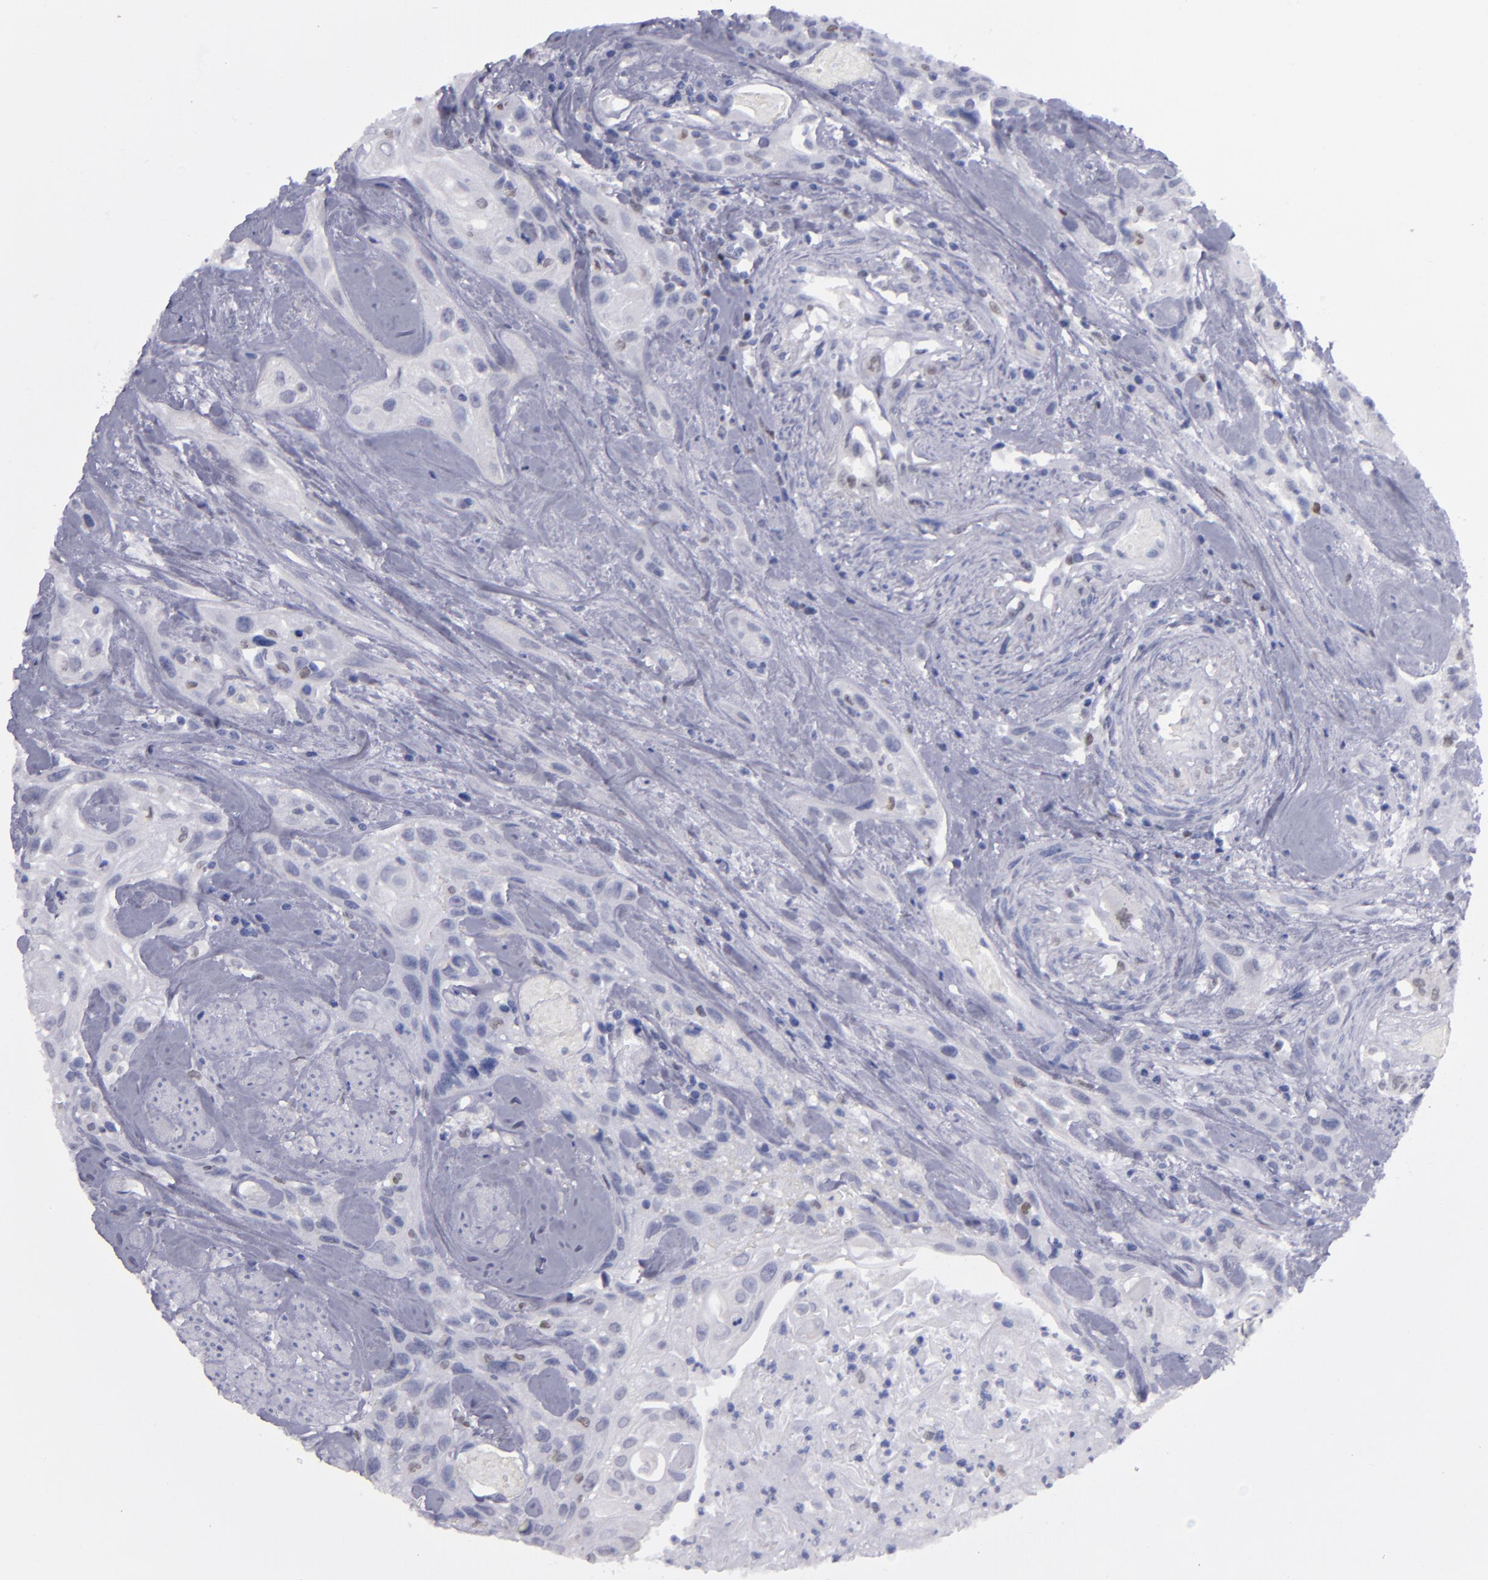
{"staining": {"intensity": "negative", "quantity": "none", "location": "none"}, "tissue": "urothelial cancer", "cell_type": "Tumor cells", "image_type": "cancer", "snomed": [{"axis": "morphology", "description": "Urothelial carcinoma, High grade"}, {"axis": "topography", "description": "Urinary bladder"}], "caption": "Tumor cells show no significant protein staining in high-grade urothelial carcinoma. The staining is performed using DAB (3,3'-diaminobenzidine) brown chromogen with nuclei counter-stained in using hematoxylin.", "gene": "IRF8", "patient": {"sex": "female", "age": 84}}